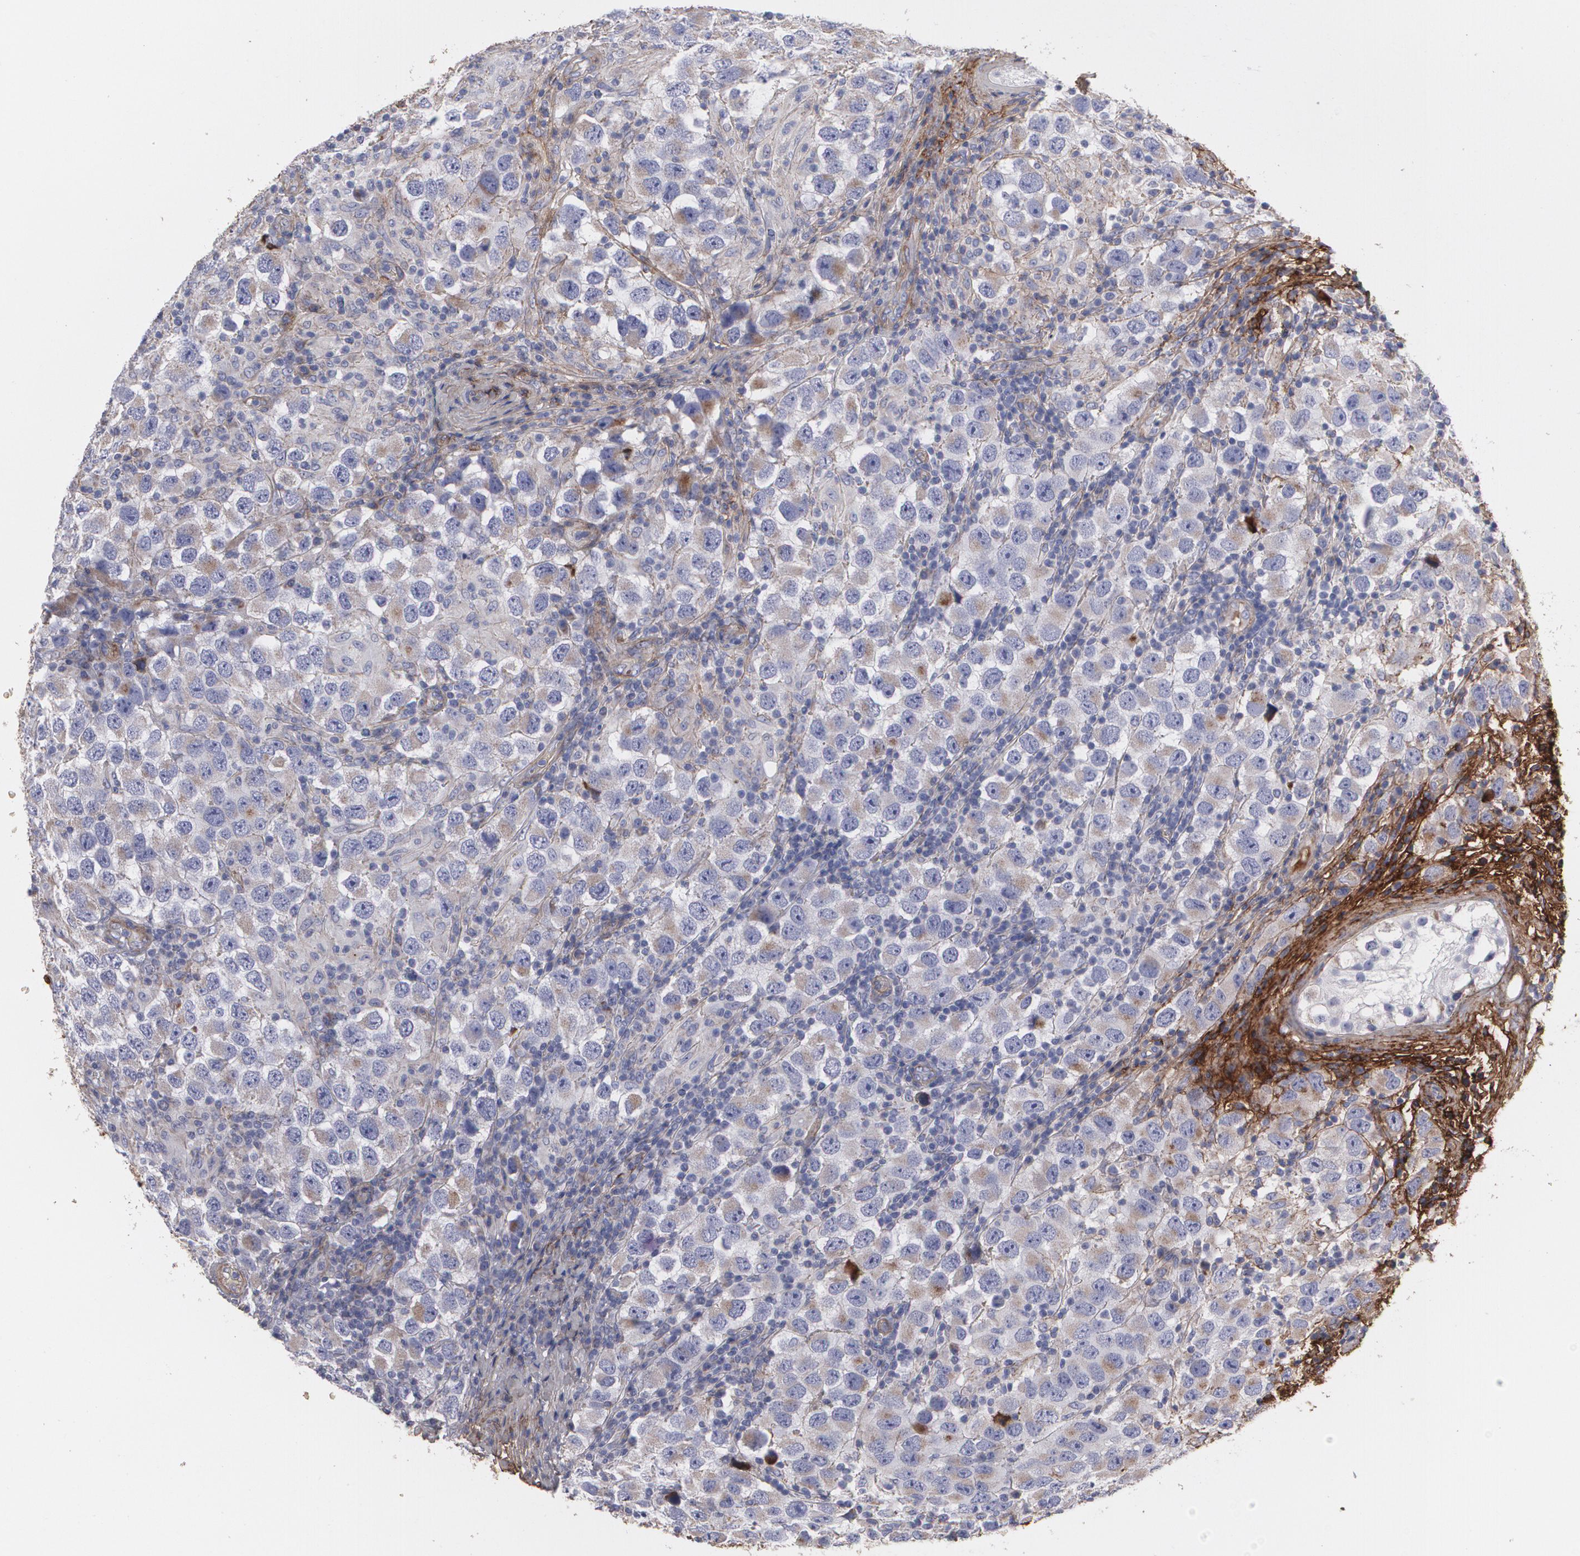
{"staining": {"intensity": "weak", "quantity": ">75%", "location": "cytoplasmic/membranous"}, "tissue": "testis cancer", "cell_type": "Tumor cells", "image_type": "cancer", "snomed": [{"axis": "morphology", "description": "Seminoma, NOS"}, {"axis": "topography", "description": "Testis"}], "caption": "IHC (DAB) staining of testis seminoma demonstrates weak cytoplasmic/membranous protein staining in about >75% of tumor cells. (DAB (3,3'-diaminobenzidine) IHC with brightfield microscopy, high magnification).", "gene": "FBLN1", "patient": {"sex": "male", "age": 38}}